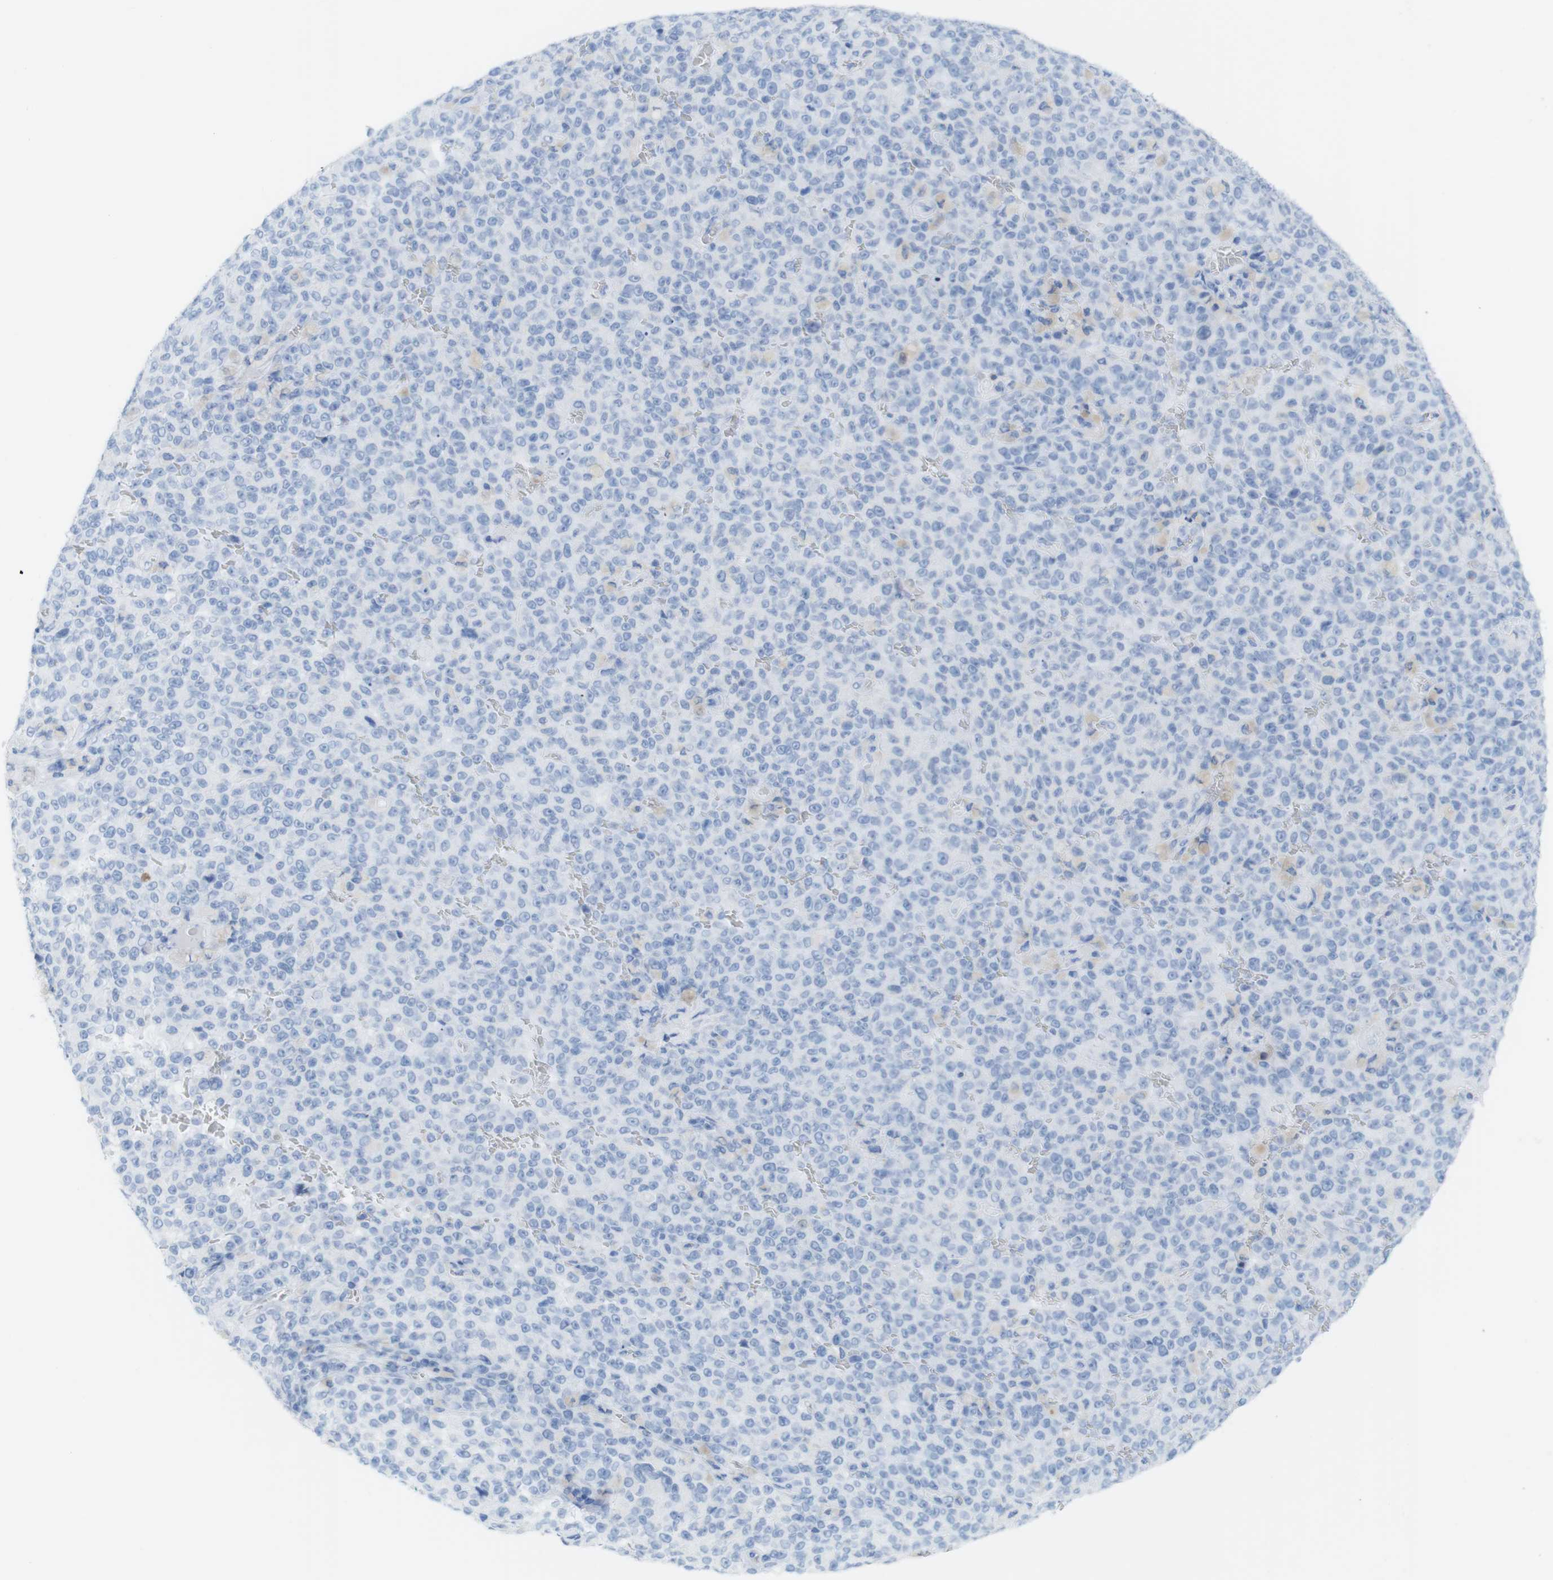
{"staining": {"intensity": "negative", "quantity": "none", "location": "none"}, "tissue": "melanoma", "cell_type": "Tumor cells", "image_type": "cancer", "snomed": [{"axis": "morphology", "description": "Malignant melanoma, NOS"}, {"axis": "topography", "description": "Skin"}], "caption": "An image of human melanoma is negative for staining in tumor cells.", "gene": "MYH7", "patient": {"sex": "female", "age": 82}}